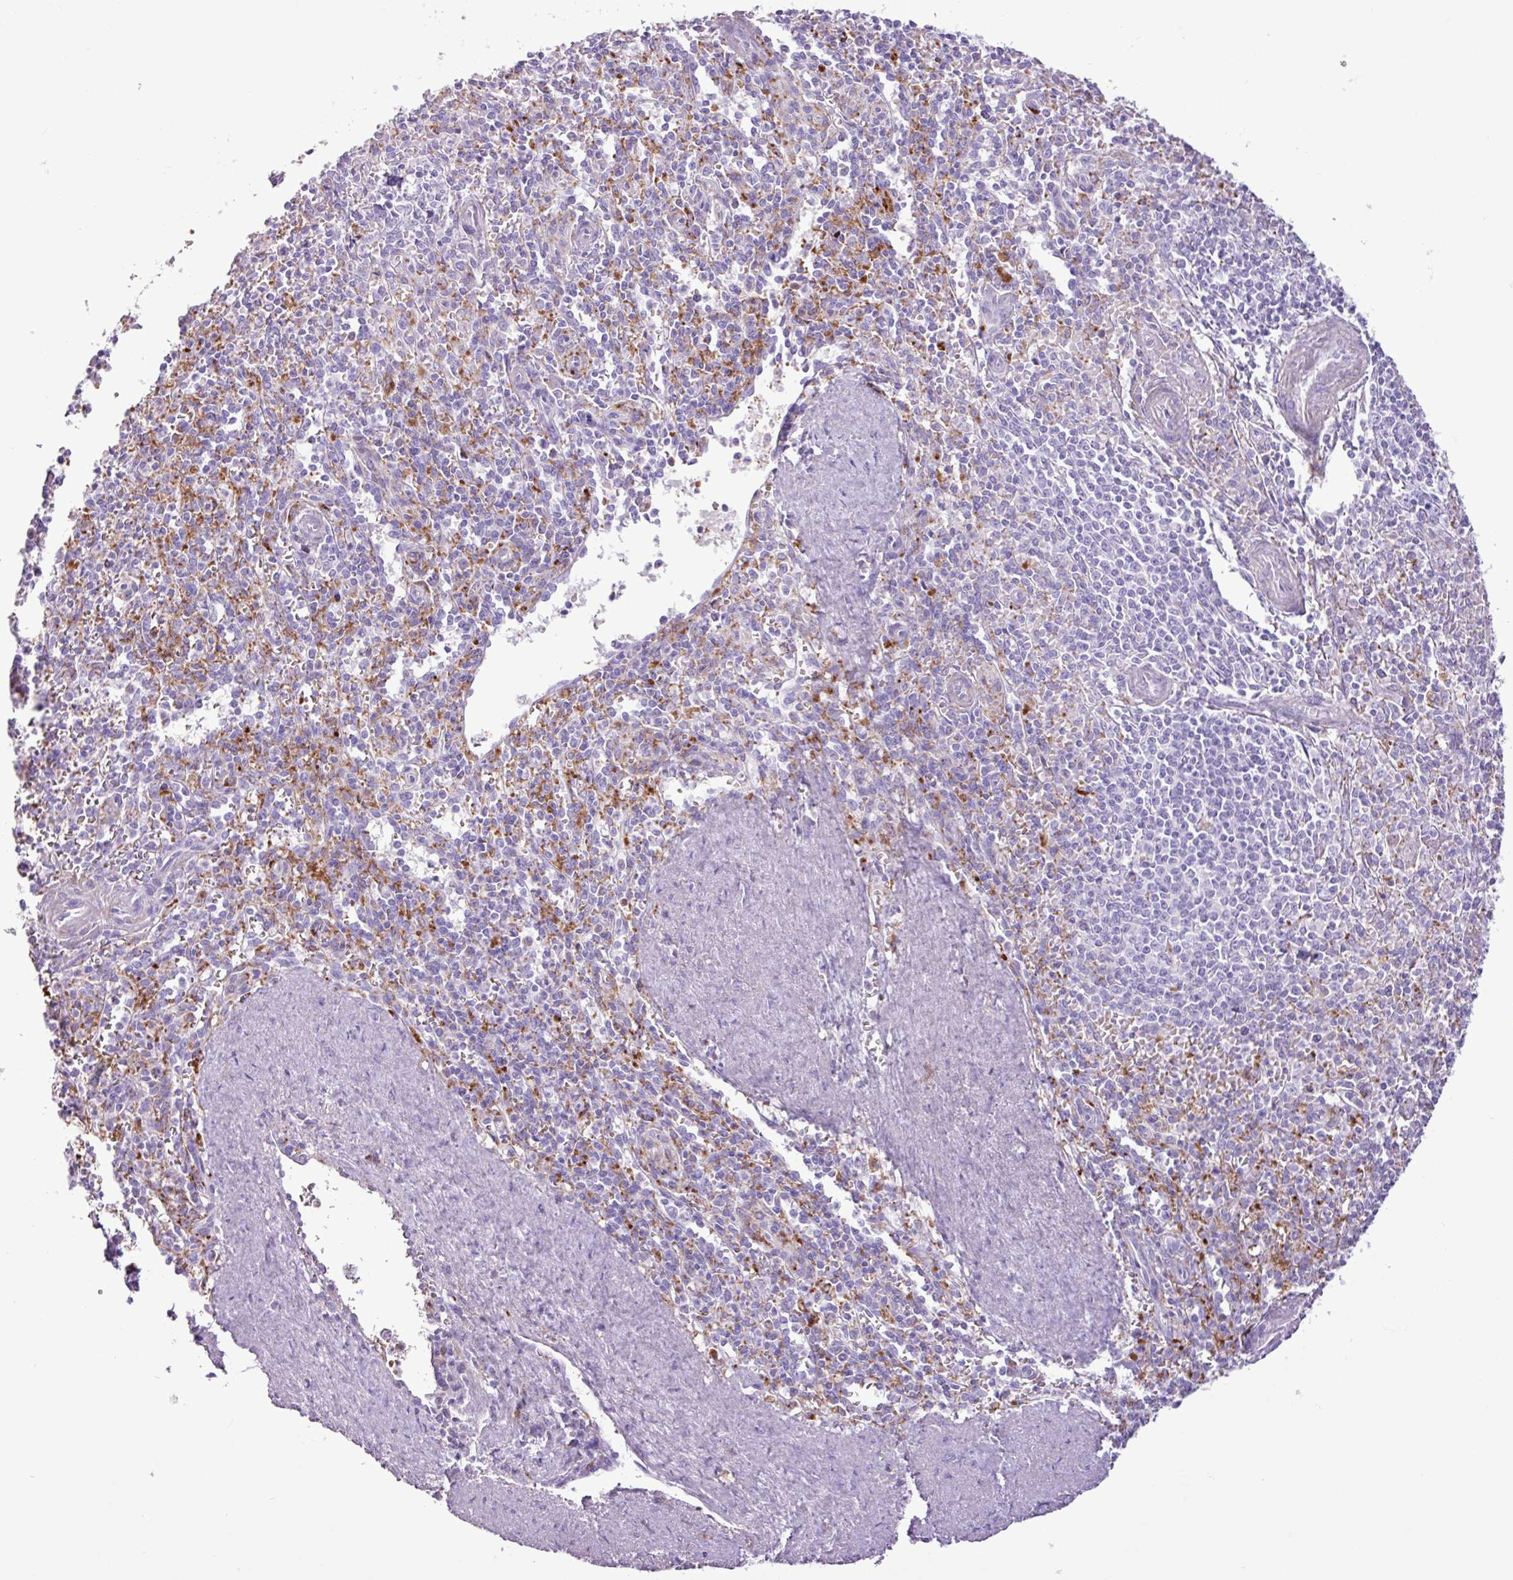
{"staining": {"intensity": "negative", "quantity": "none", "location": "none"}, "tissue": "spleen", "cell_type": "Cells in red pulp", "image_type": "normal", "snomed": [{"axis": "morphology", "description": "Normal tissue, NOS"}, {"axis": "topography", "description": "Spleen"}], "caption": "Micrograph shows no protein expression in cells in red pulp of normal spleen.", "gene": "TMEM200C", "patient": {"sex": "female", "age": 70}}